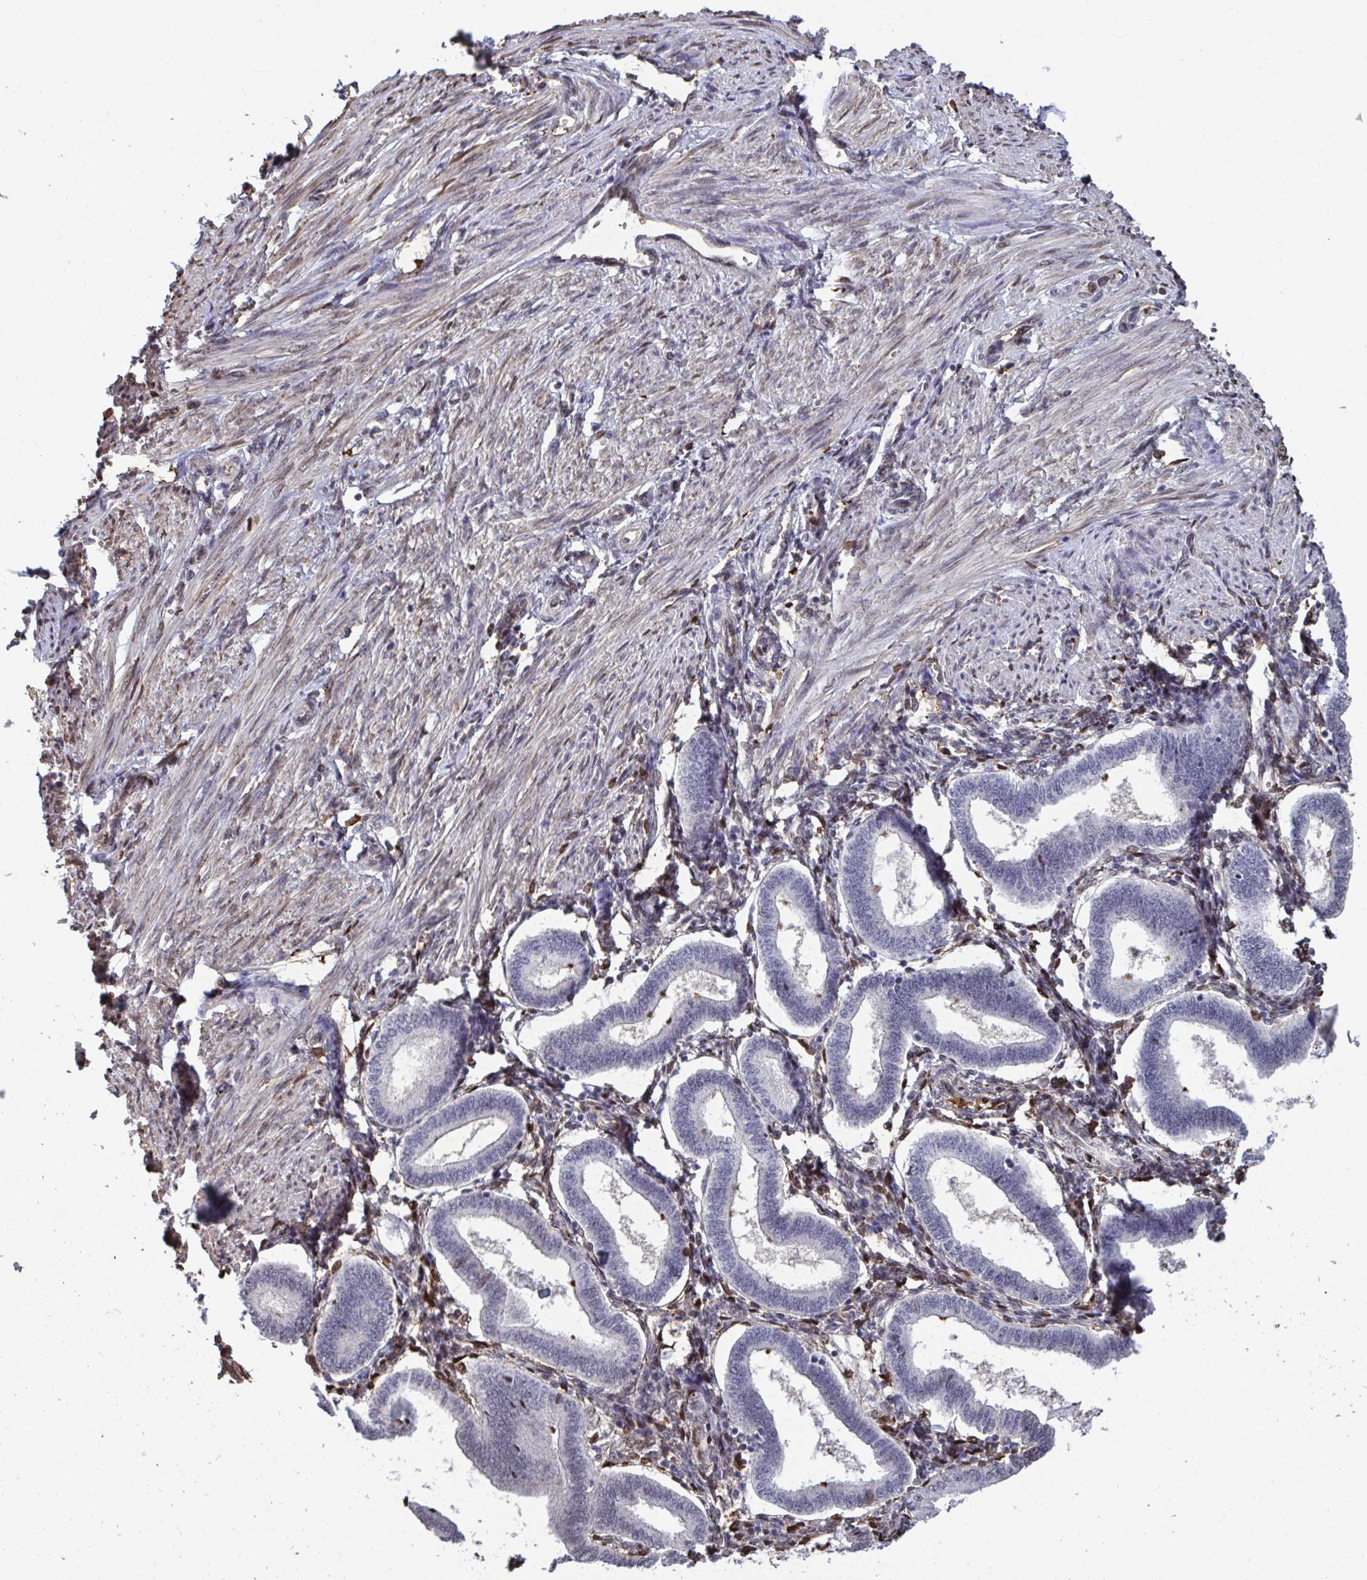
{"staining": {"intensity": "weak", "quantity": "<25%", "location": "nuclear"}, "tissue": "endometrium", "cell_type": "Cells in endometrial stroma", "image_type": "normal", "snomed": [{"axis": "morphology", "description": "Normal tissue, NOS"}, {"axis": "topography", "description": "Endometrium"}], "caption": "Normal endometrium was stained to show a protein in brown. There is no significant expression in cells in endometrial stroma.", "gene": "PELI1", "patient": {"sex": "female", "age": 24}}